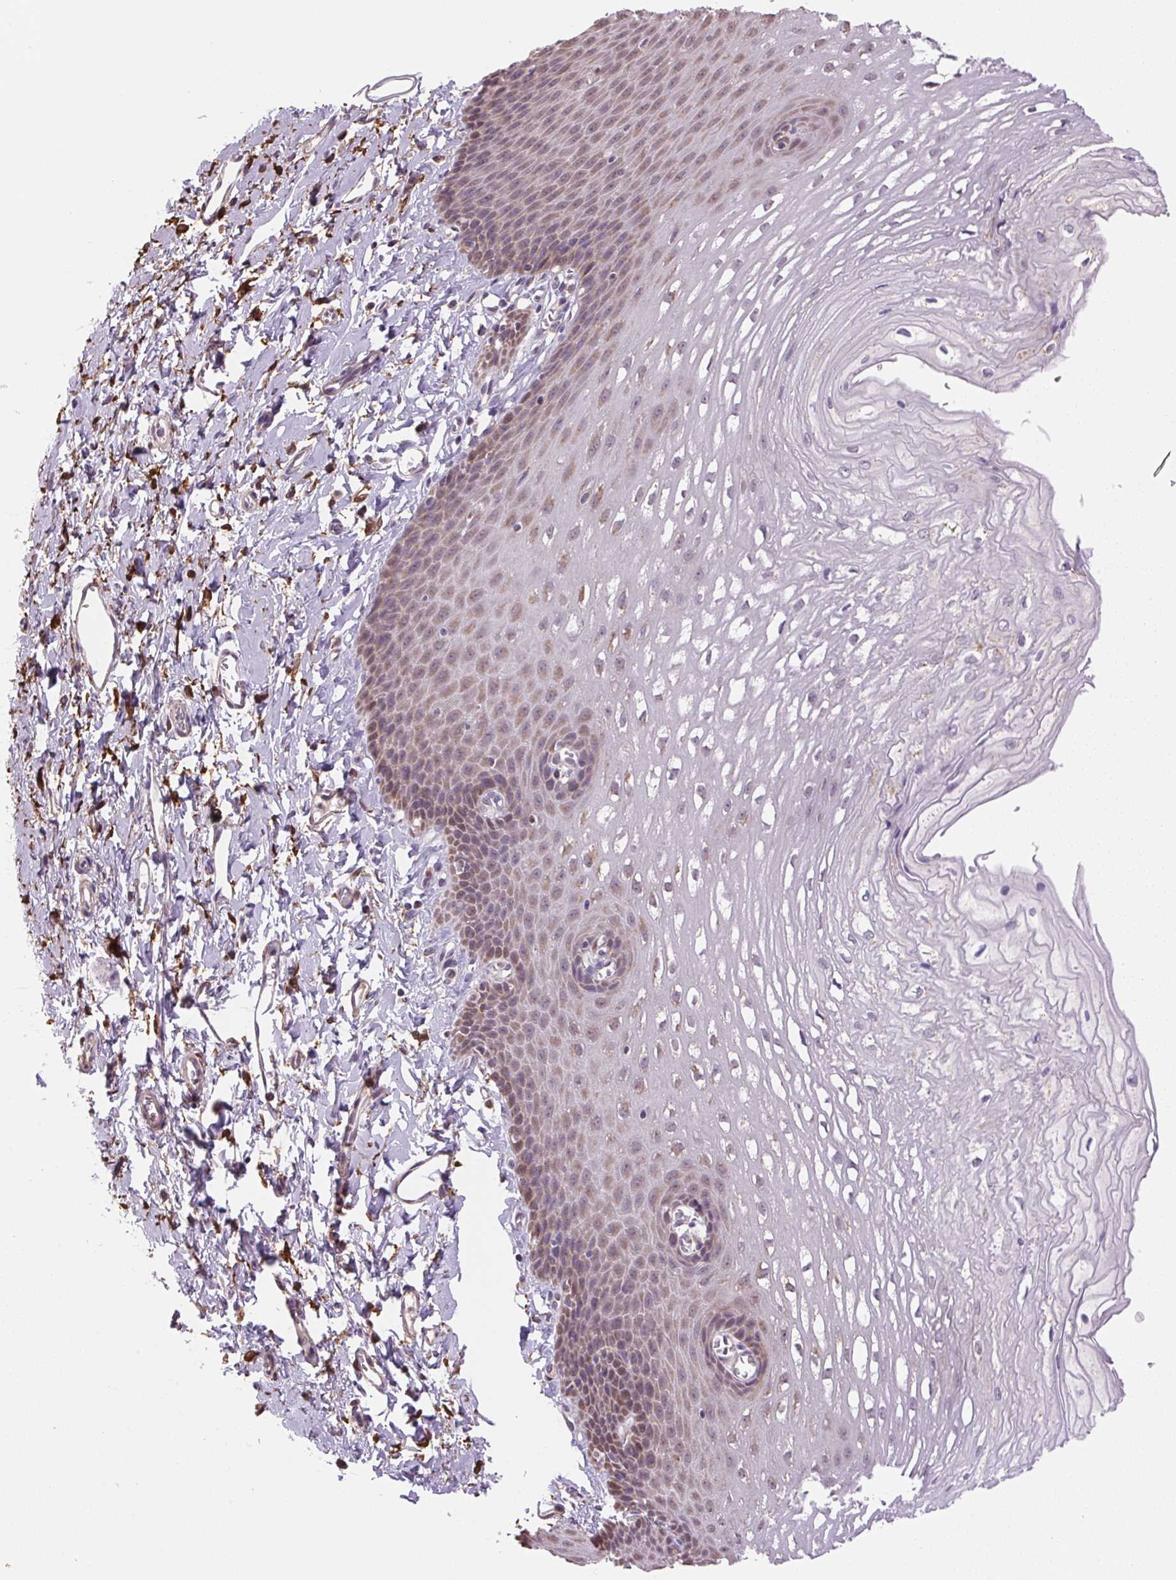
{"staining": {"intensity": "moderate", "quantity": "25%-75%", "location": "cytoplasmic/membranous,nuclear"}, "tissue": "esophagus", "cell_type": "Squamous epithelial cells", "image_type": "normal", "snomed": [{"axis": "morphology", "description": "Normal tissue, NOS"}, {"axis": "topography", "description": "Esophagus"}], "caption": "A medium amount of moderate cytoplasmic/membranous,nuclear expression is present in approximately 25%-75% of squamous epithelial cells in normal esophagus.", "gene": "SGF29", "patient": {"sex": "male", "age": 70}}